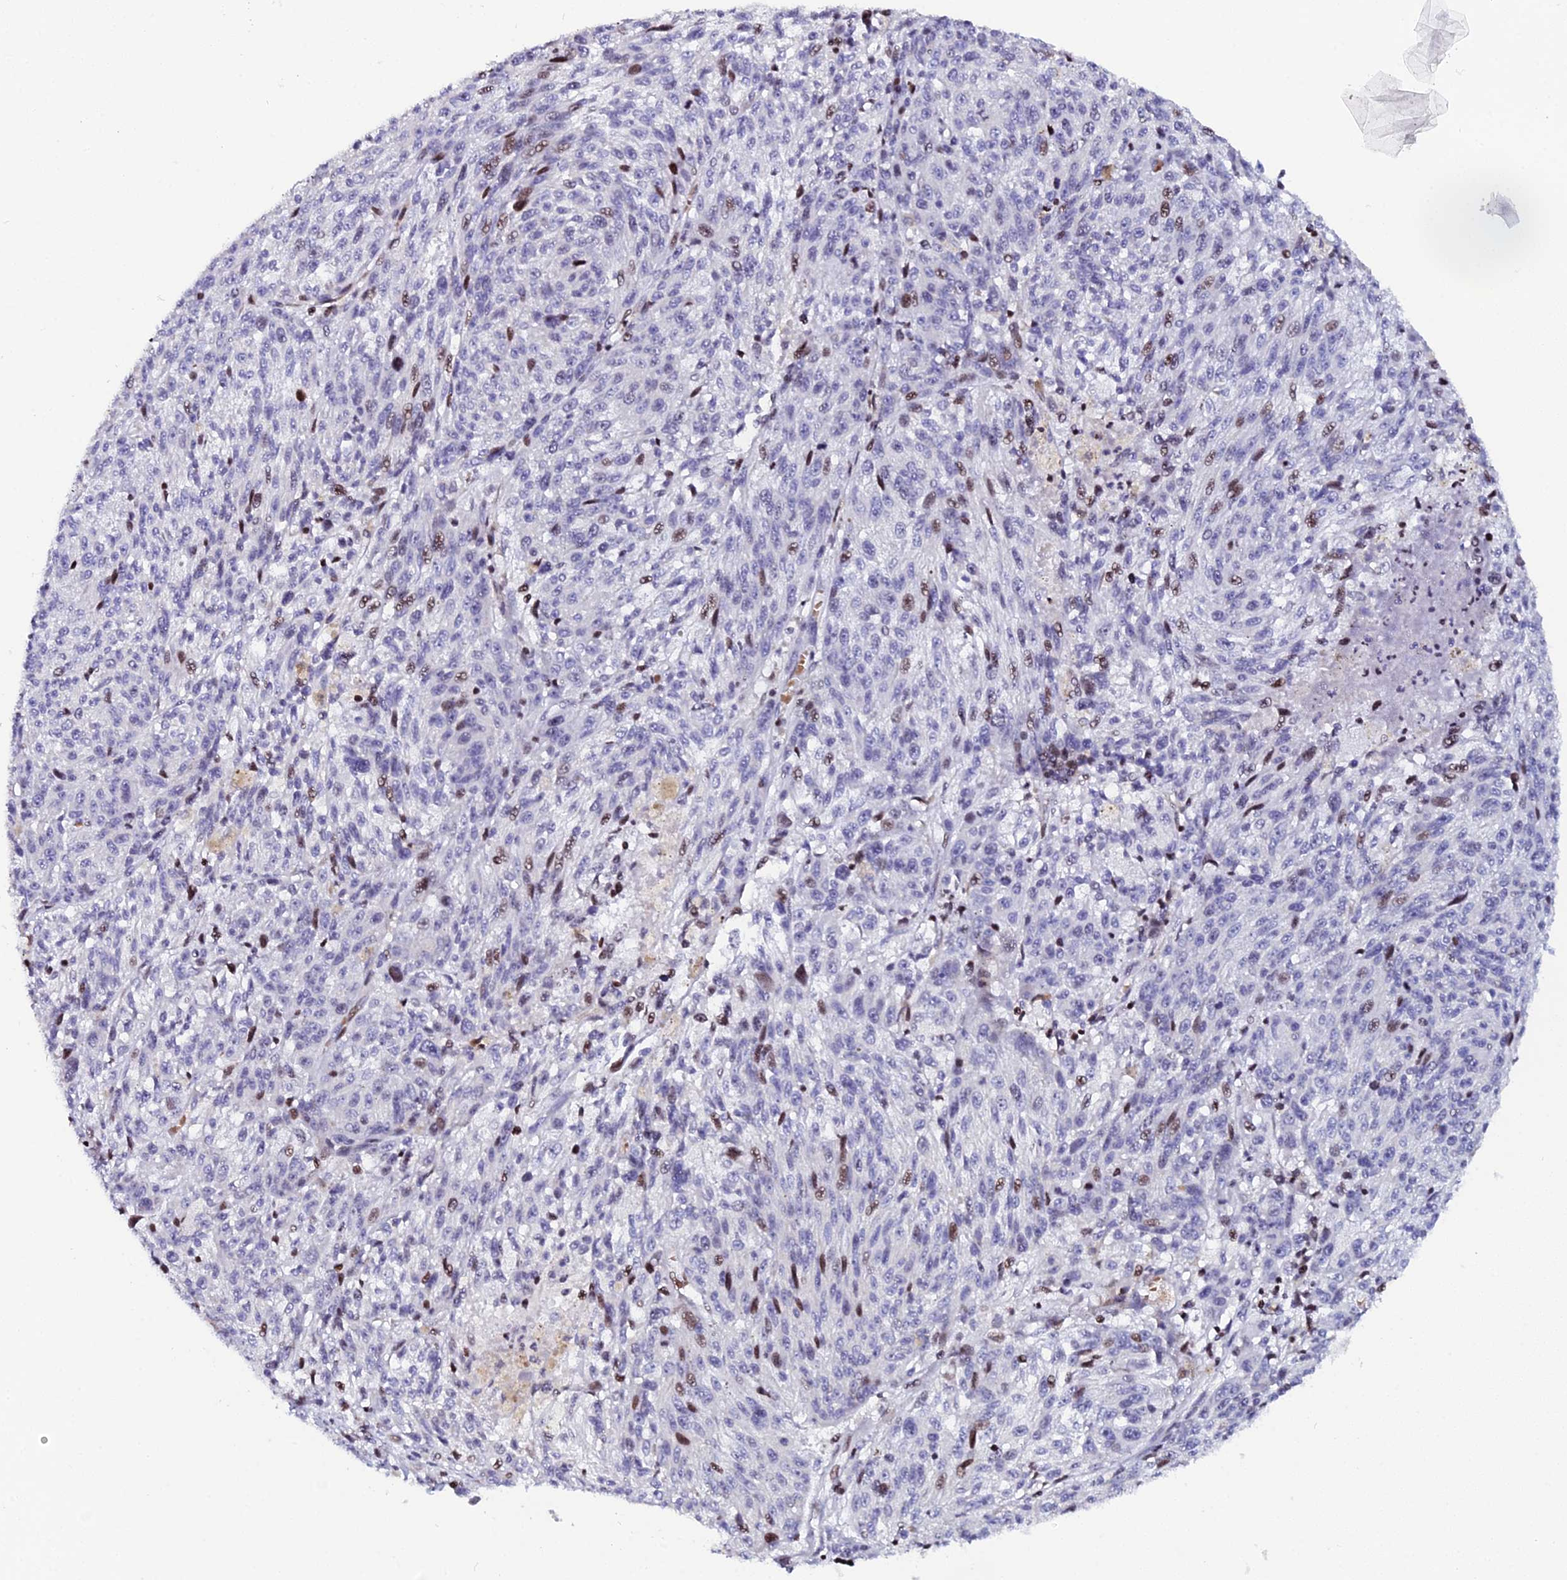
{"staining": {"intensity": "moderate", "quantity": "<25%", "location": "nuclear"}, "tissue": "melanoma", "cell_type": "Tumor cells", "image_type": "cancer", "snomed": [{"axis": "morphology", "description": "Malignant melanoma, NOS"}, {"axis": "topography", "description": "Skin"}], "caption": "Brown immunohistochemical staining in melanoma shows moderate nuclear positivity in about <25% of tumor cells.", "gene": "MYNN", "patient": {"sex": "male", "age": 53}}